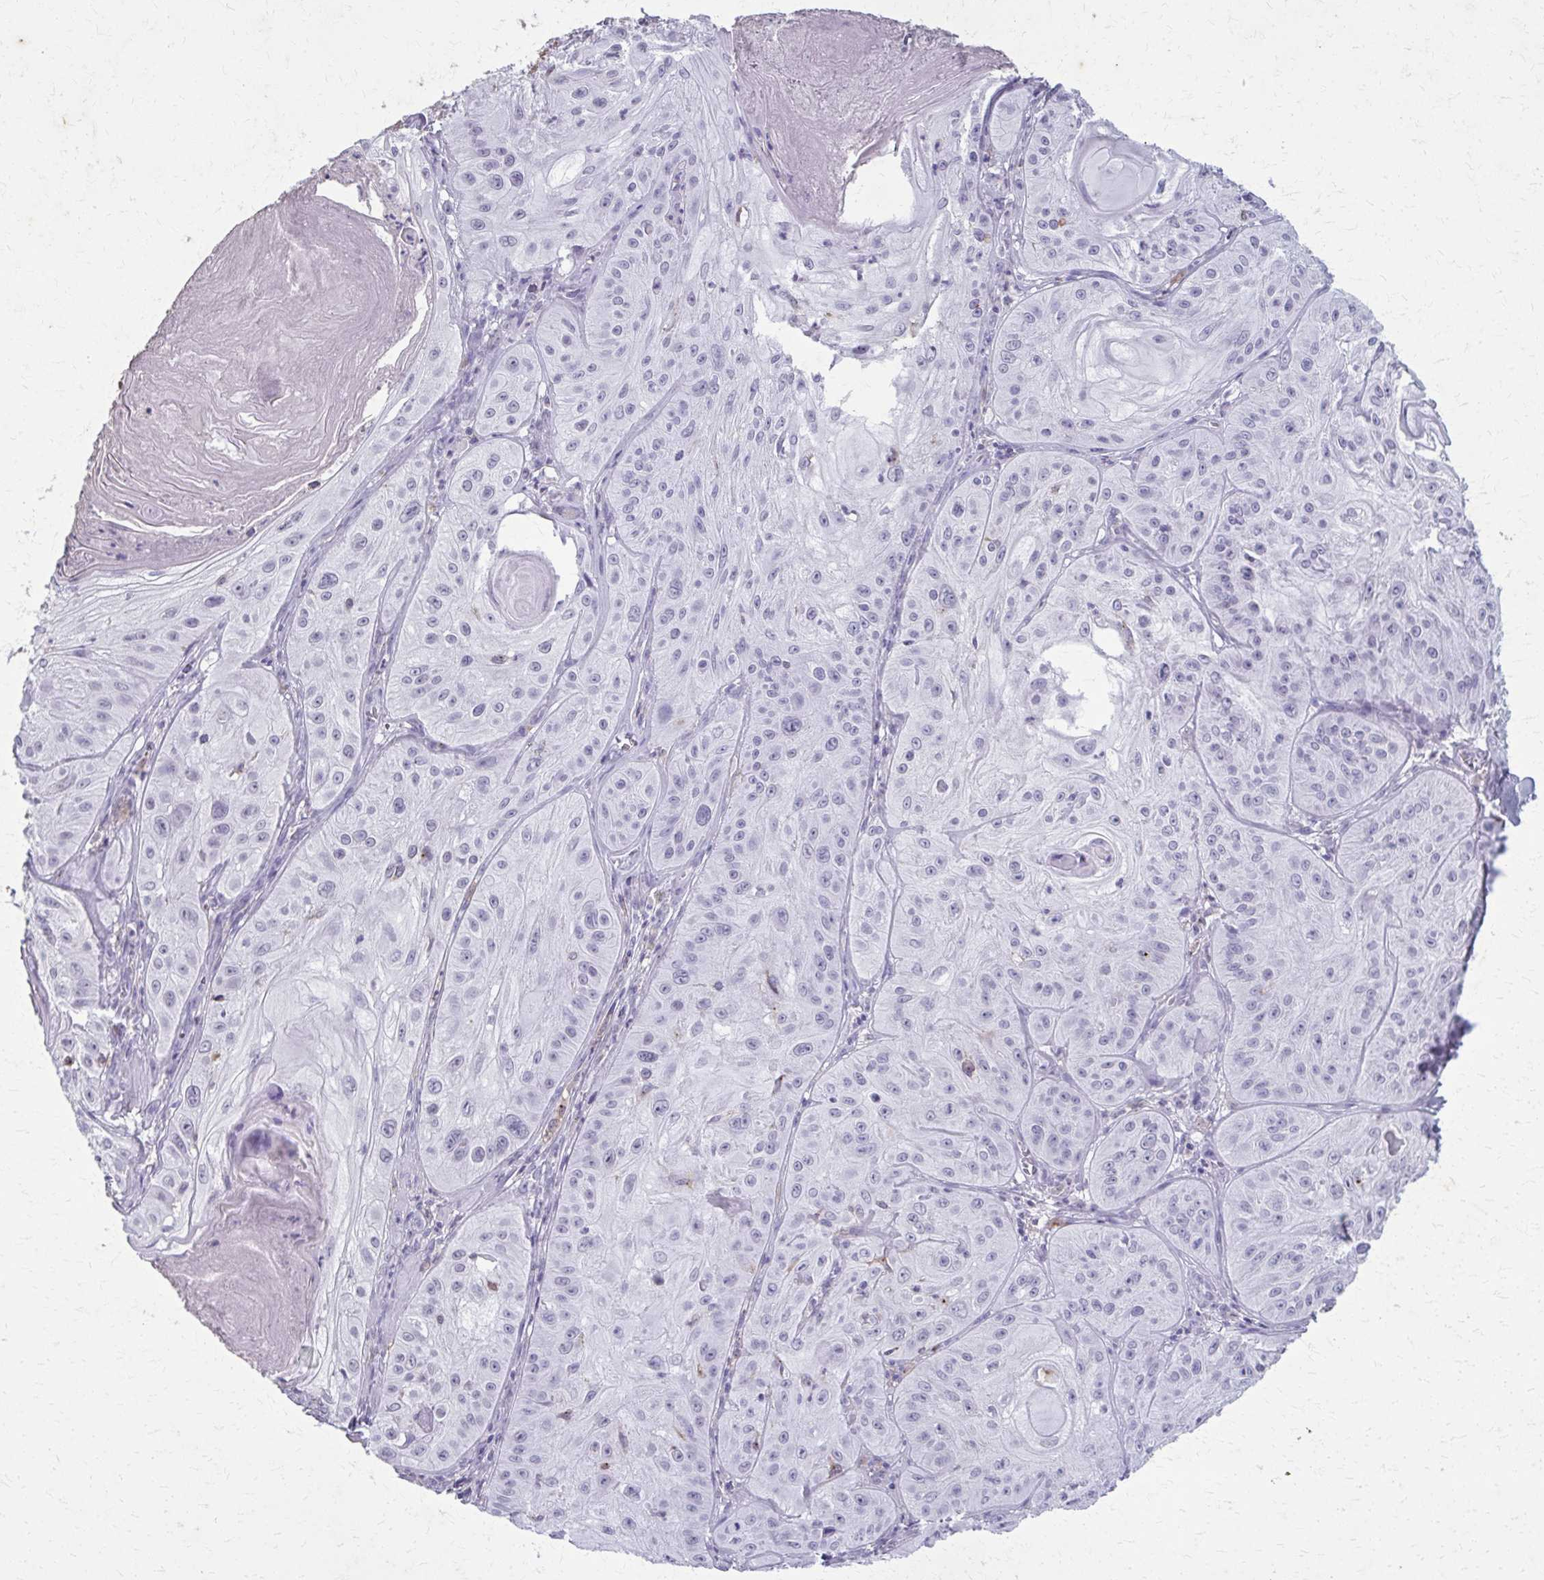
{"staining": {"intensity": "negative", "quantity": "none", "location": "none"}, "tissue": "skin cancer", "cell_type": "Tumor cells", "image_type": "cancer", "snomed": [{"axis": "morphology", "description": "Squamous cell carcinoma, NOS"}, {"axis": "topography", "description": "Skin"}], "caption": "This photomicrograph is of squamous cell carcinoma (skin) stained with immunohistochemistry (IHC) to label a protein in brown with the nuclei are counter-stained blue. There is no expression in tumor cells.", "gene": "CARD9", "patient": {"sex": "male", "age": 85}}